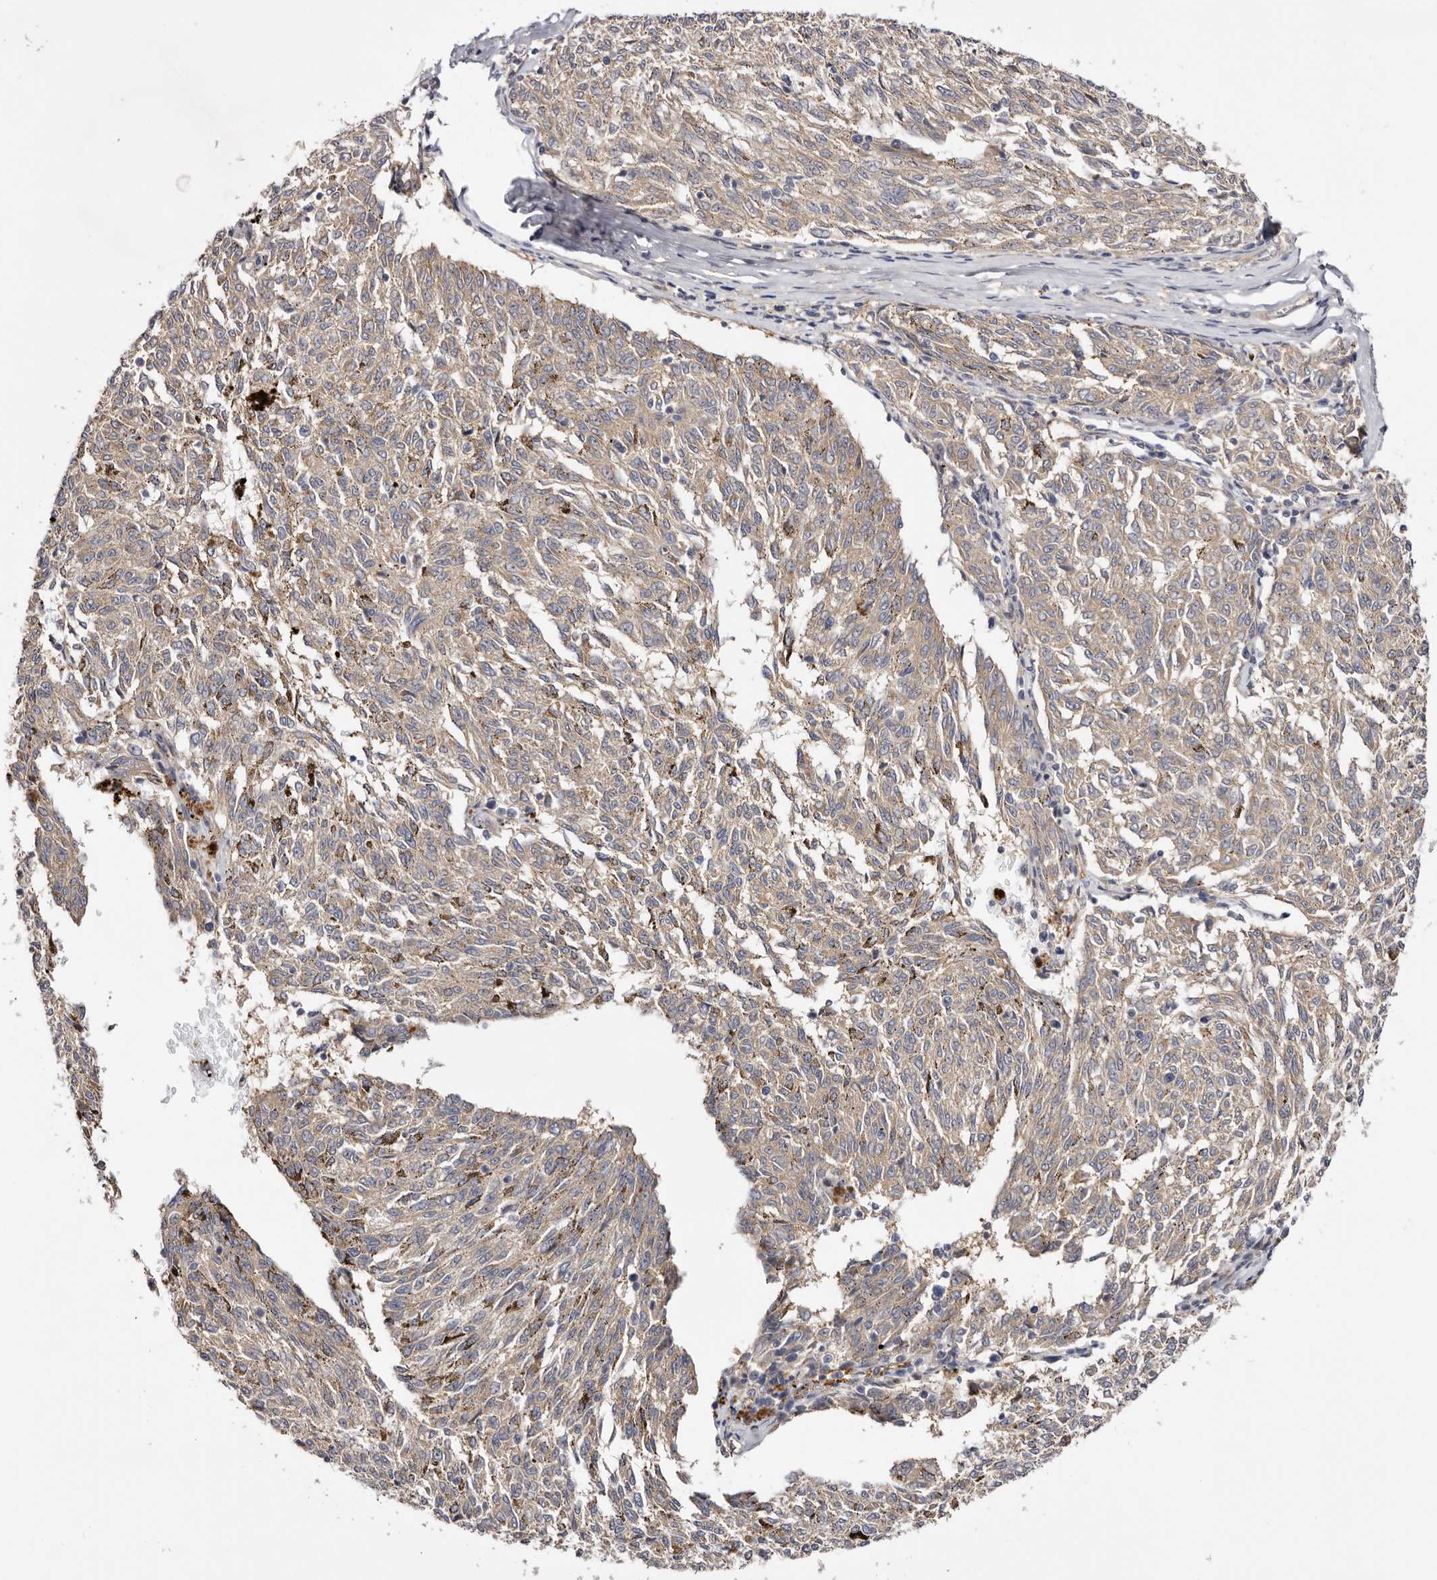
{"staining": {"intensity": "weak", "quantity": ">75%", "location": "cytoplasmic/membranous"}, "tissue": "melanoma", "cell_type": "Tumor cells", "image_type": "cancer", "snomed": [{"axis": "morphology", "description": "Malignant melanoma, NOS"}, {"axis": "topography", "description": "Skin"}], "caption": "Protein analysis of melanoma tissue displays weak cytoplasmic/membranous staining in about >75% of tumor cells.", "gene": "PANK4", "patient": {"sex": "female", "age": 72}}